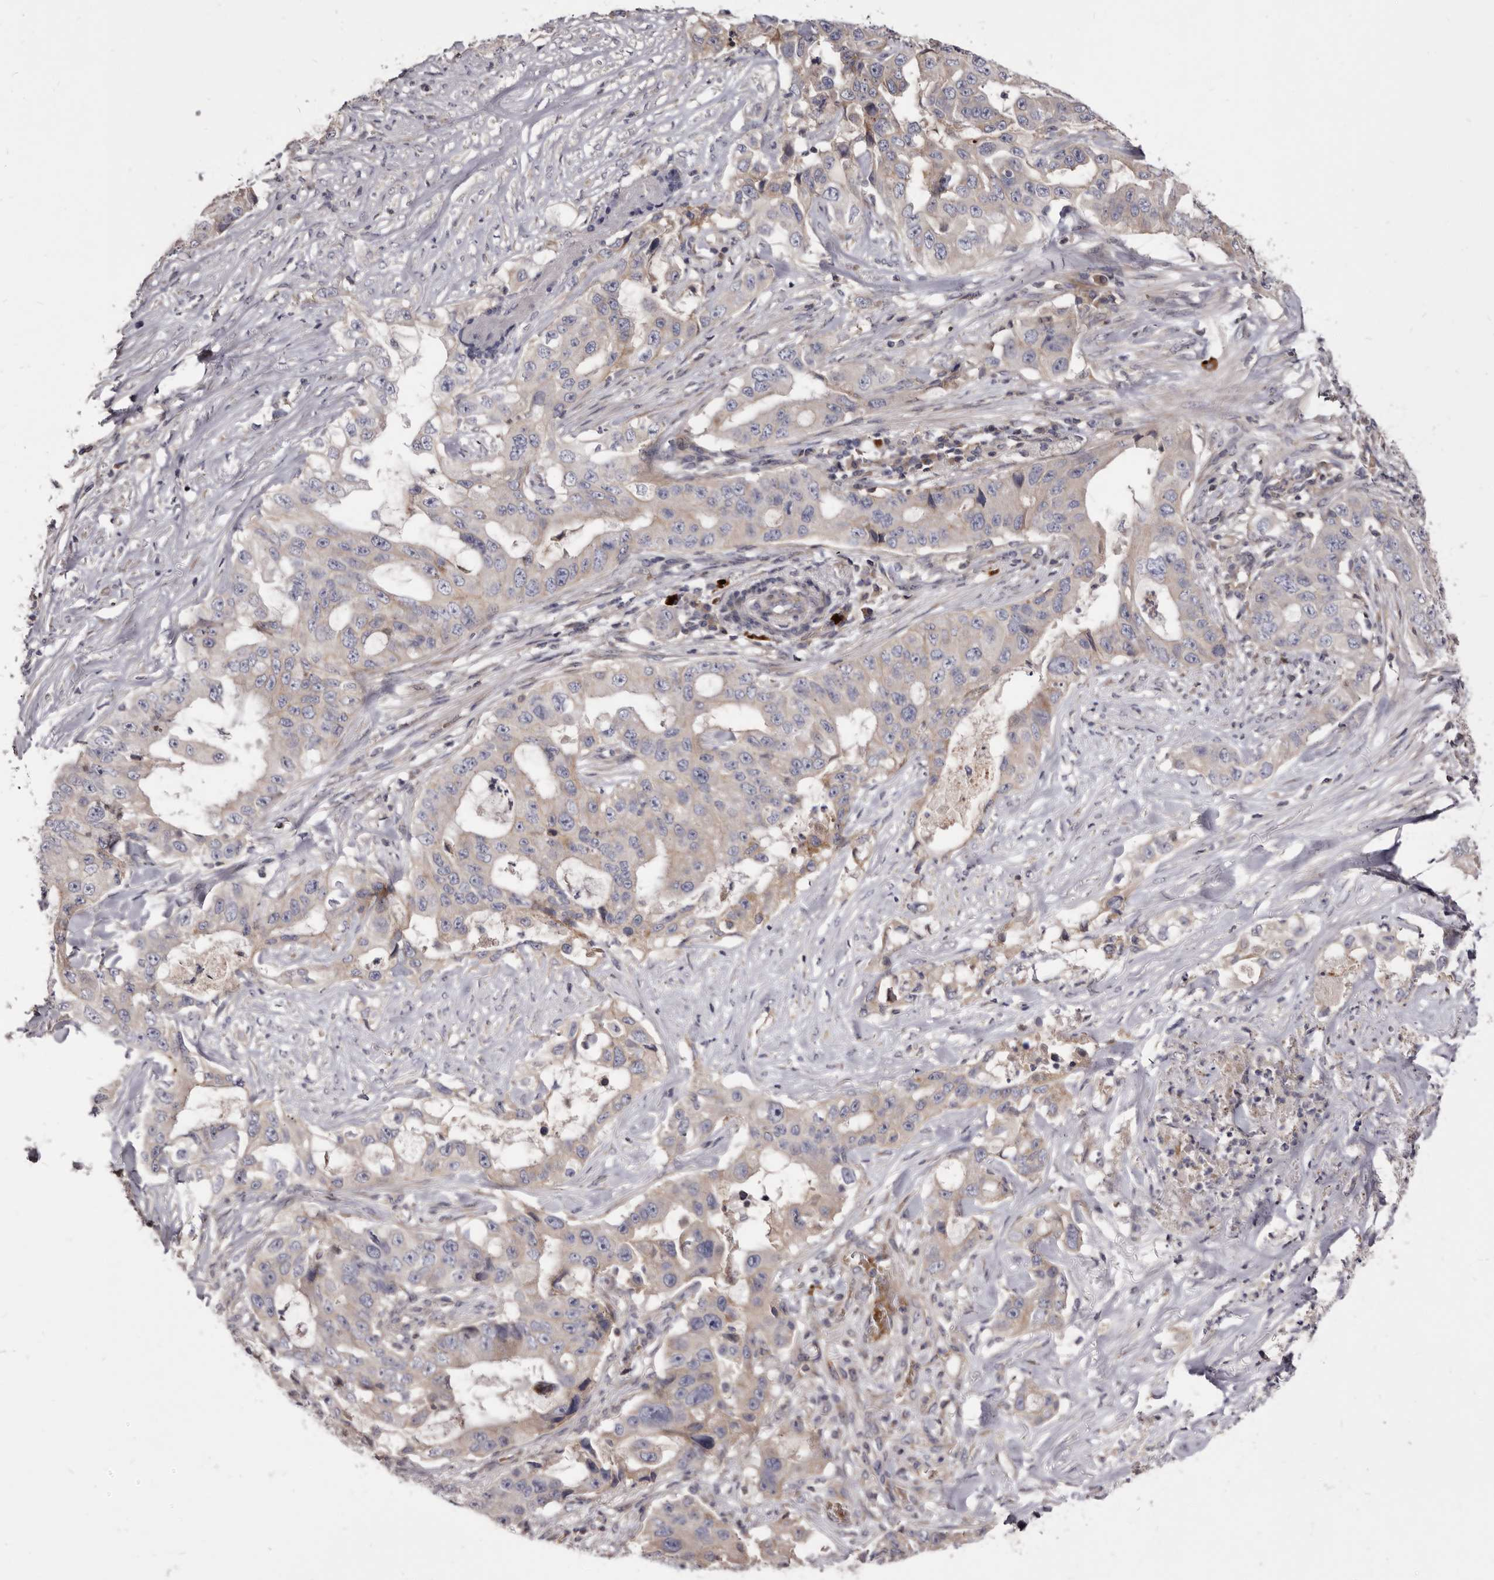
{"staining": {"intensity": "negative", "quantity": "none", "location": "none"}, "tissue": "lung cancer", "cell_type": "Tumor cells", "image_type": "cancer", "snomed": [{"axis": "morphology", "description": "Adenocarcinoma, NOS"}, {"axis": "topography", "description": "Lung"}], "caption": "This photomicrograph is of lung cancer (adenocarcinoma) stained with immunohistochemistry to label a protein in brown with the nuclei are counter-stained blue. There is no staining in tumor cells.", "gene": "FAS", "patient": {"sex": "female", "age": 51}}